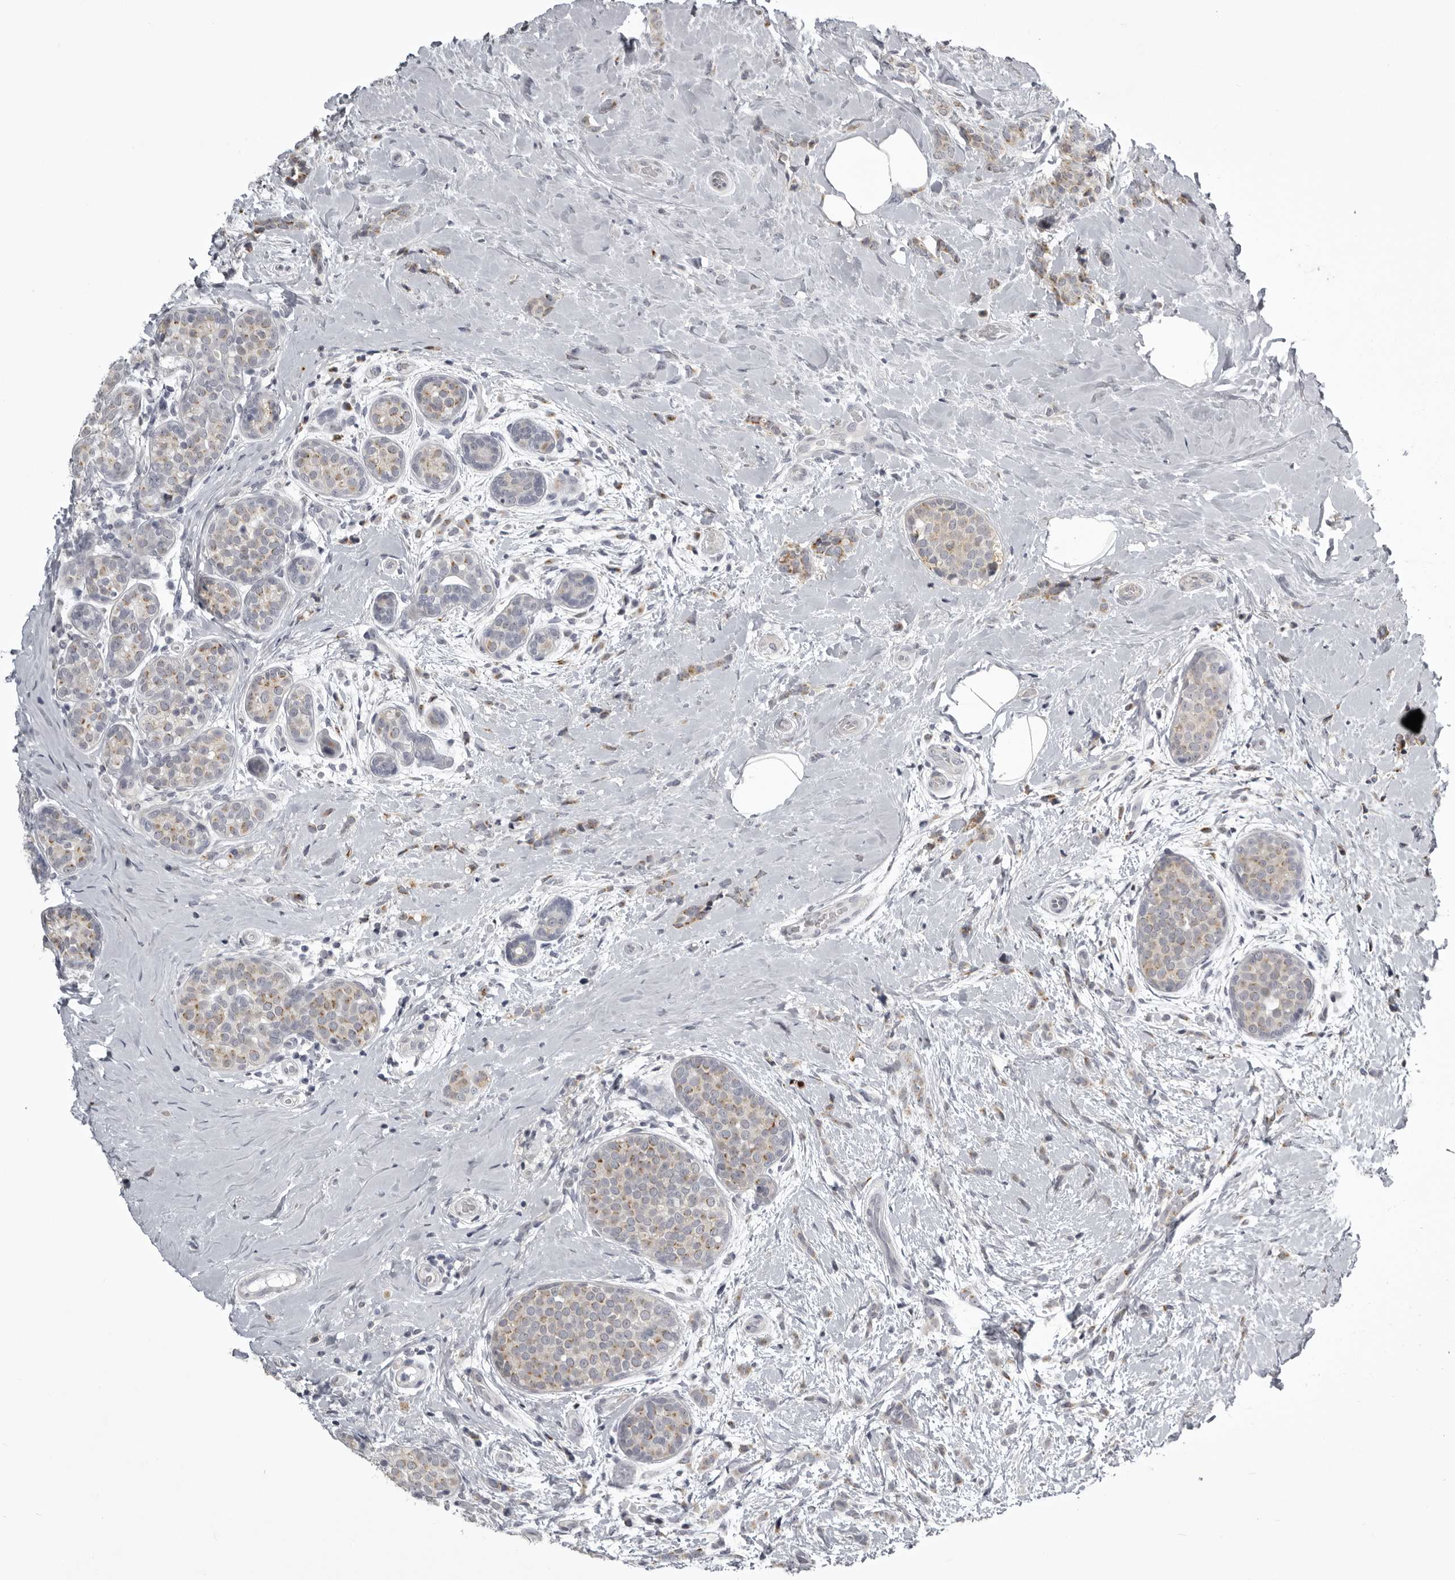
{"staining": {"intensity": "weak", "quantity": ">75%", "location": "cytoplasmic/membranous"}, "tissue": "breast cancer", "cell_type": "Tumor cells", "image_type": "cancer", "snomed": [{"axis": "morphology", "description": "Lobular carcinoma, in situ"}, {"axis": "morphology", "description": "Lobular carcinoma"}, {"axis": "topography", "description": "Breast"}], "caption": "Immunohistochemistry (DAB (3,3'-diaminobenzidine)) staining of breast cancer exhibits weak cytoplasmic/membranous protein positivity in about >75% of tumor cells. The protein of interest is shown in brown color, while the nuclei are stained blue.", "gene": "NCEH1", "patient": {"sex": "female", "age": 41}}